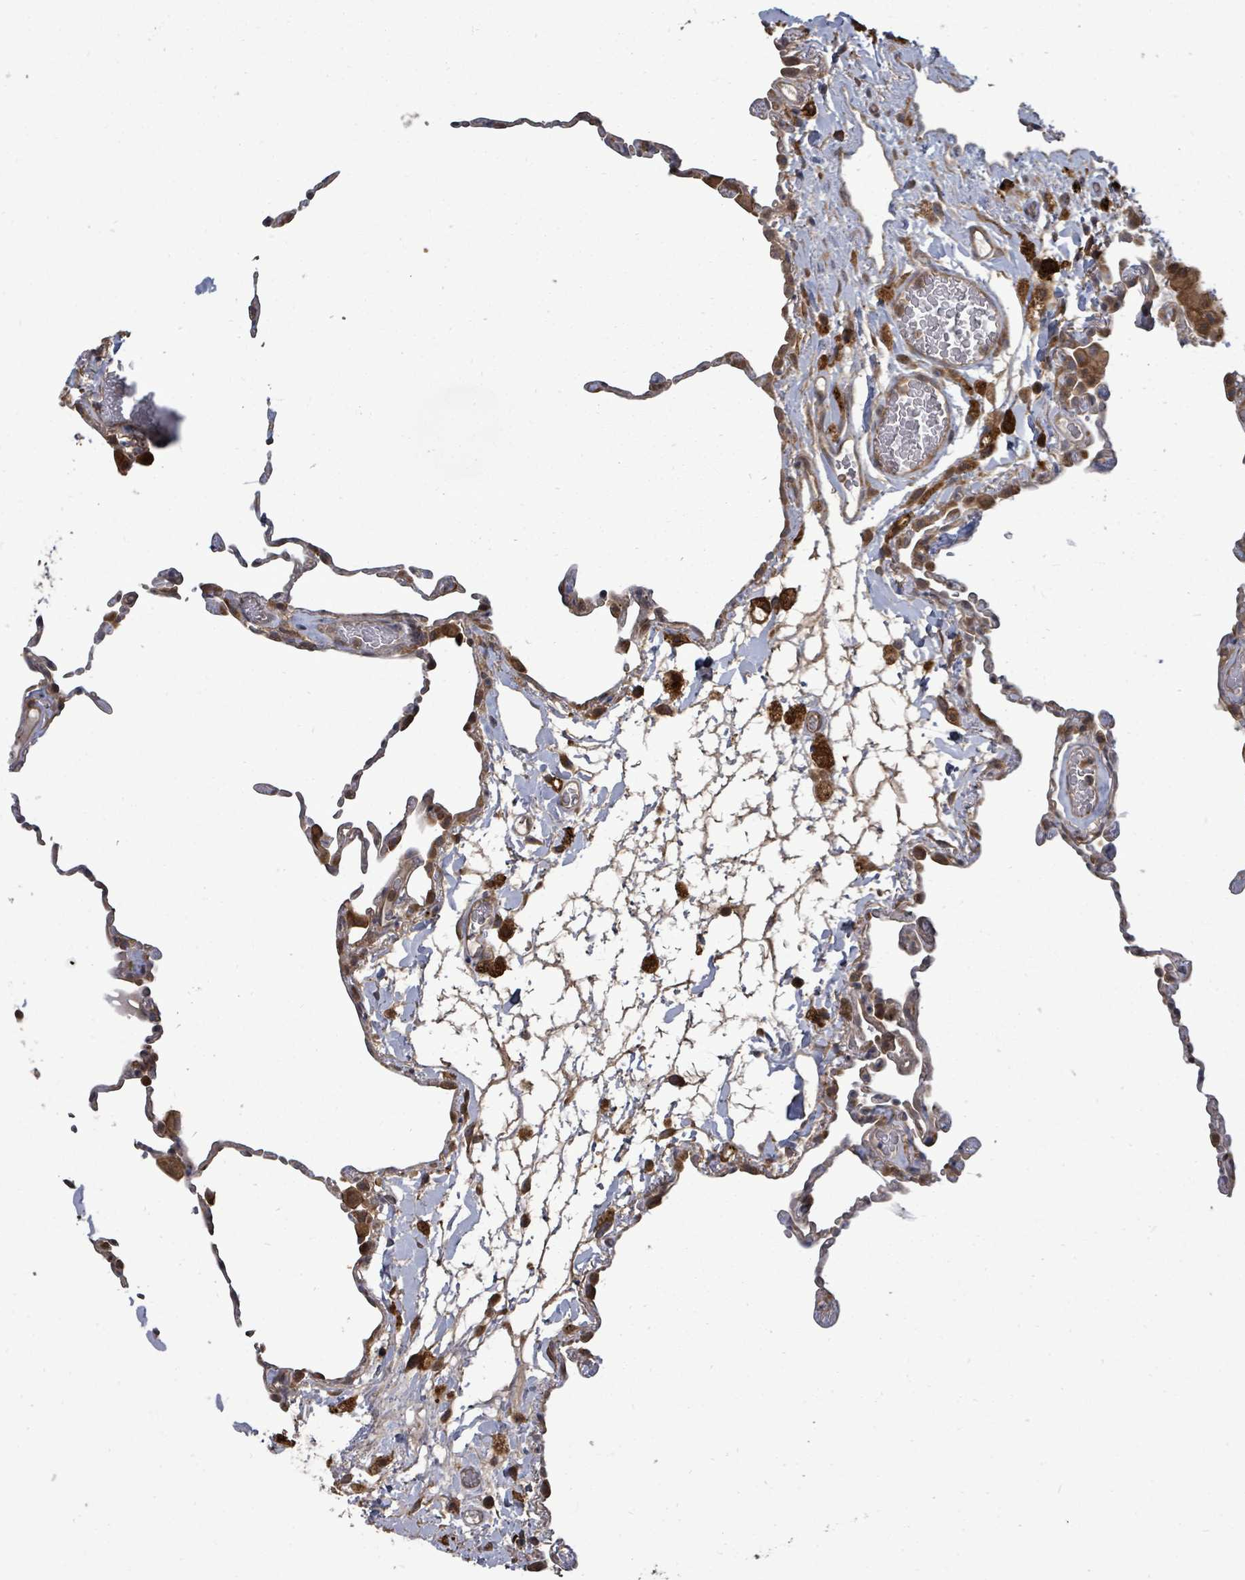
{"staining": {"intensity": "moderate", "quantity": "25%-75%", "location": "cytoplasmic/membranous"}, "tissue": "lung", "cell_type": "Alveolar cells", "image_type": "normal", "snomed": [{"axis": "morphology", "description": "Normal tissue, NOS"}, {"axis": "topography", "description": "Lung"}], "caption": "Lung stained for a protein (brown) shows moderate cytoplasmic/membranous positive staining in approximately 25%-75% of alveolar cells.", "gene": "EIF3CL", "patient": {"sex": "female", "age": 57}}